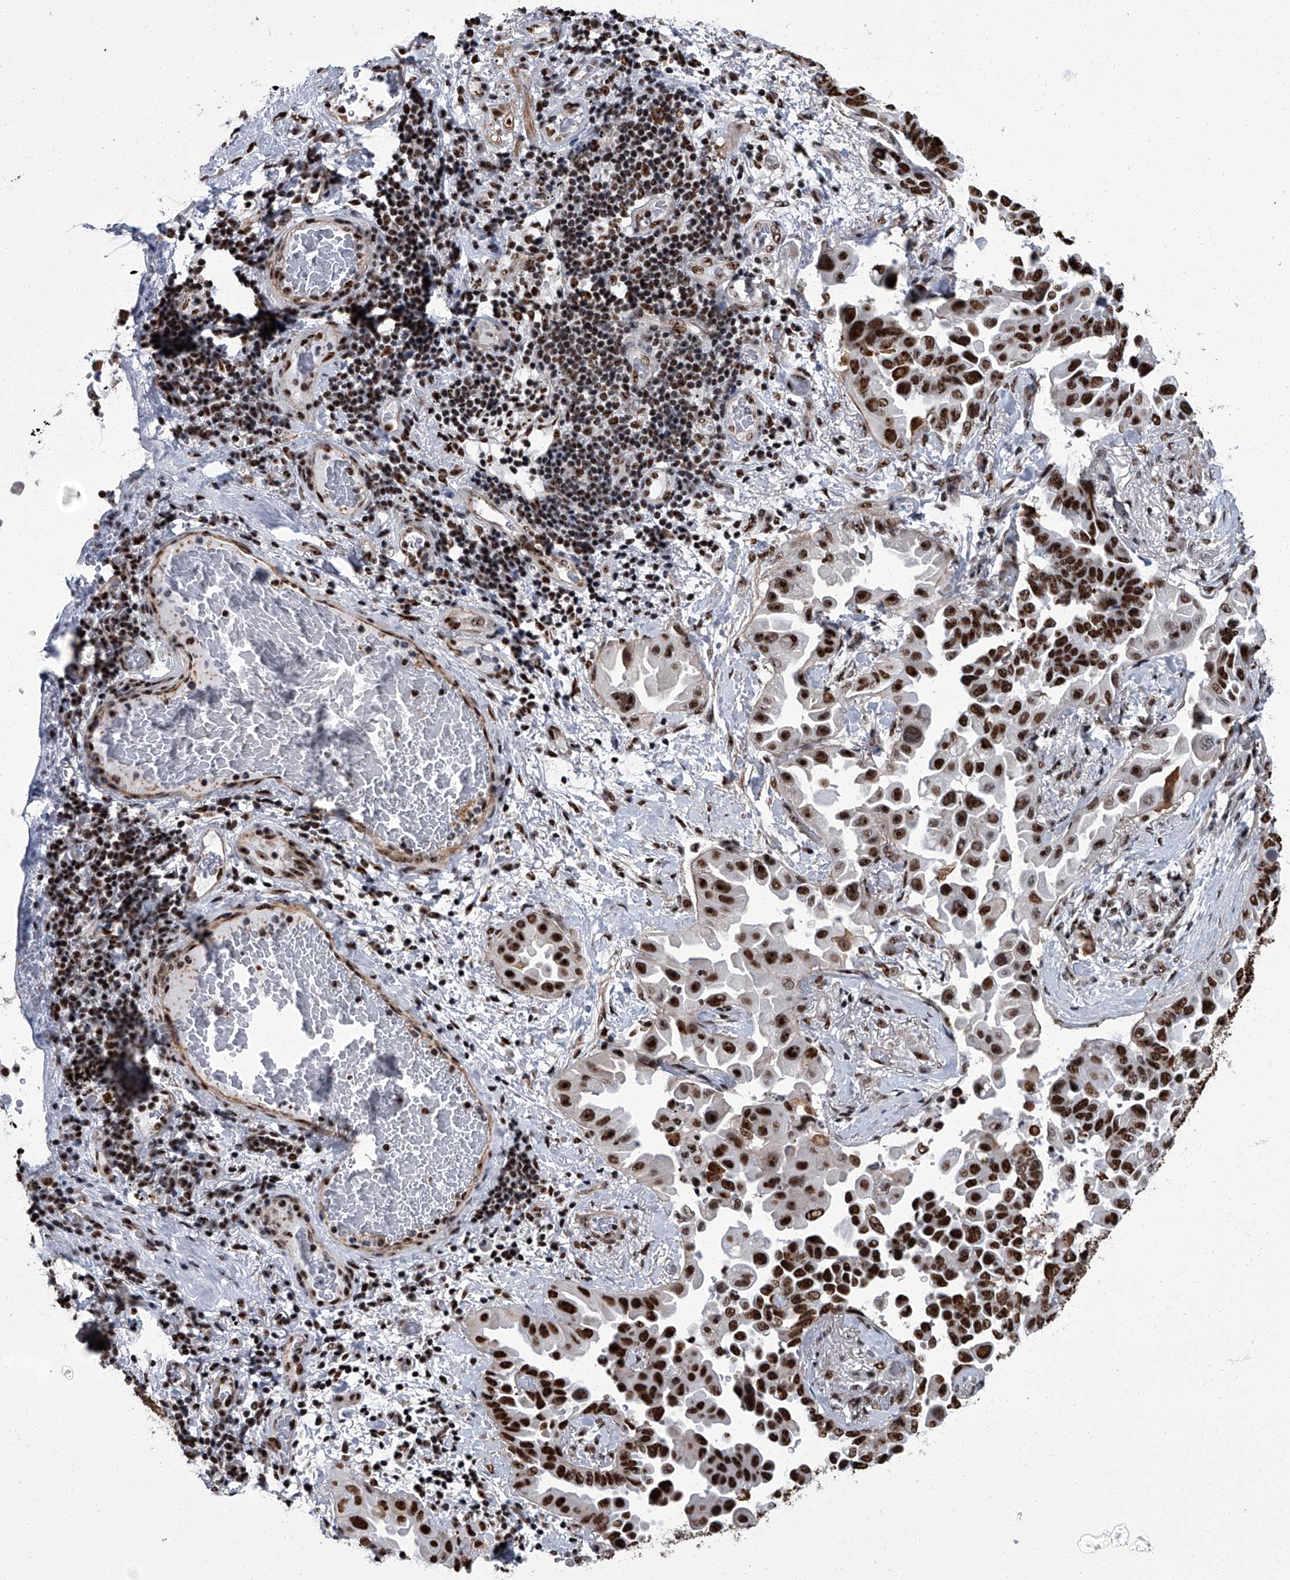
{"staining": {"intensity": "strong", "quantity": ">75%", "location": "nuclear"}, "tissue": "lung cancer", "cell_type": "Tumor cells", "image_type": "cancer", "snomed": [{"axis": "morphology", "description": "Adenocarcinoma, NOS"}, {"axis": "topography", "description": "Lung"}], "caption": "Lung cancer tissue exhibits strong nuclear staining in approximately >75% of tumor cells", "gene": "ZNF518B", "patient": {"sex": "female", "age": 67}}